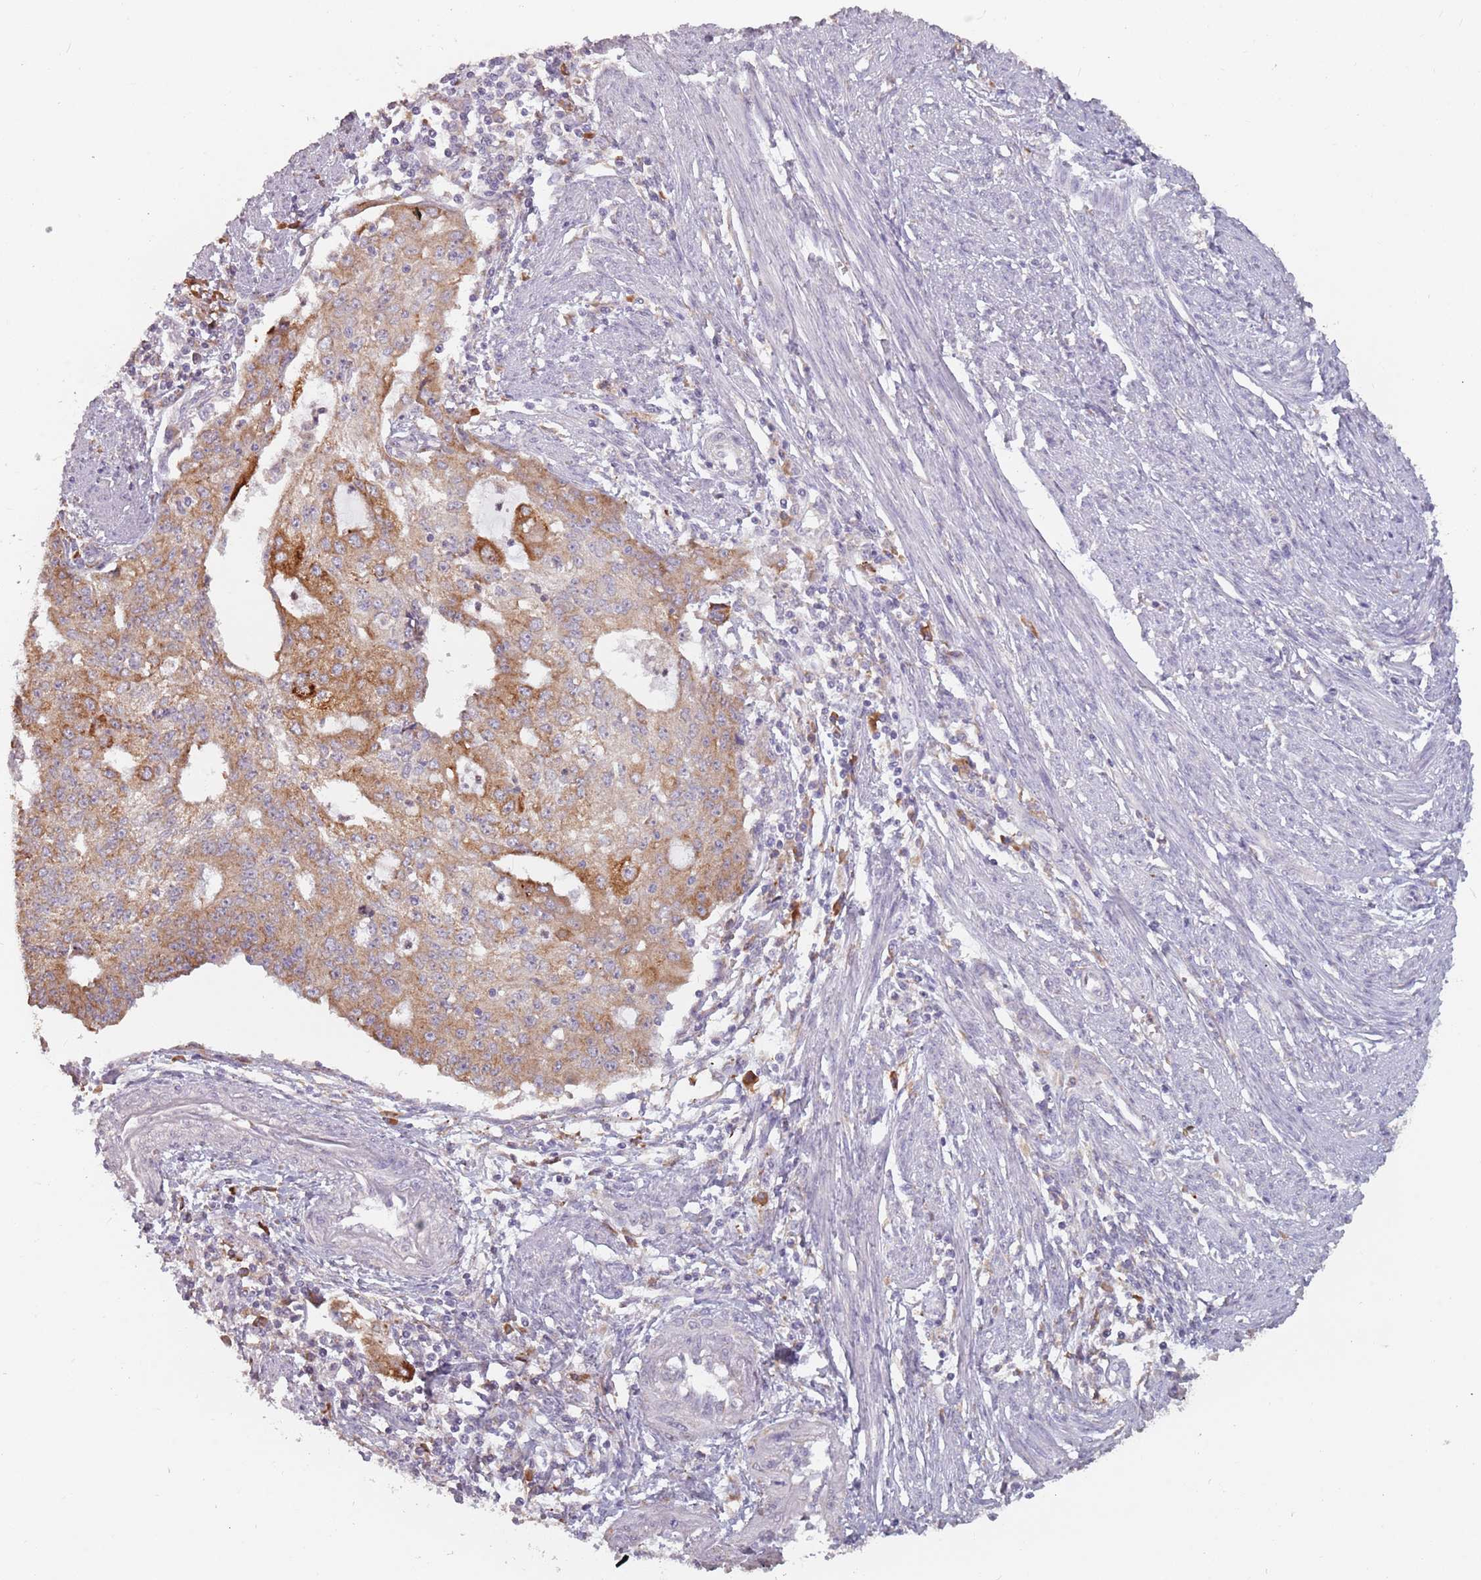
{"staining": {"intensity": "moderate", "quantity": ">75%", "location": "cytoplasmic/membranous"}, "tissue": "endometrial cancer", "cell_type": "Tumor cells", "image_type": "cancer", "snomed": [{"axis": "morphology", "description": "Adenocarcinoma, NOS"}, {"axis": "topography", "description": "Endometrium"}], "caption": "This image demonstrates IHC staining of human adenocarcinoma (endometrial), with medium moderate cytoplasmic/membranous expression in approximately >75% of tumor cells.", "gene": "RPS9", "patient": {"sex": "female", "age": 56}}